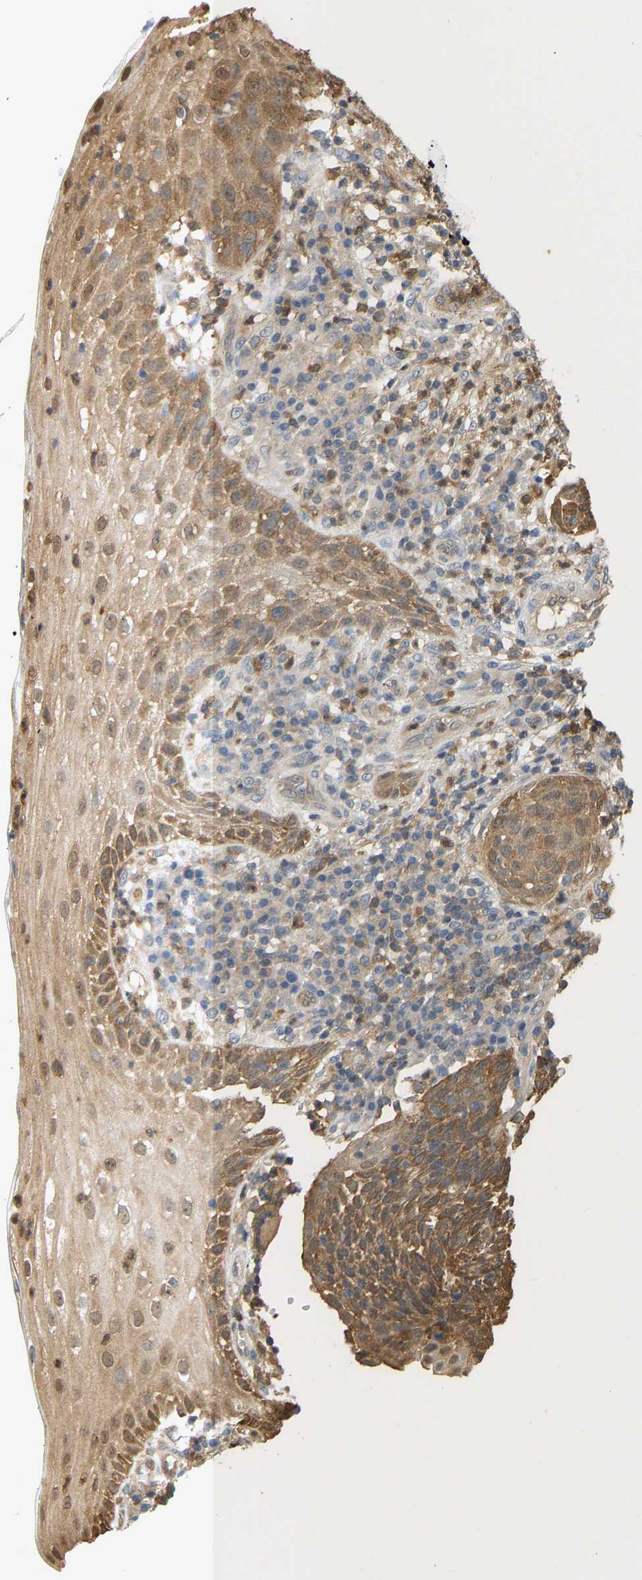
{"staining": {"intensity": "moderate", "quantity": ">75%", "location": "cytoplasmic/membranous"}, "tissue": "cervical cancer", "cell_type": "Tumor cells", "image_type": "cancer", "snomed": [{"axis": "morphology", "description": "Squamous cell carcinoma, NOS"}, {"axis": "topography", "description": "Cervix"}], "caption": "A brown stain labels moderate cytoplasmic/membranous positivity of a protein in cervical cancer tumor cells.", "gene": "ENO1", "patient": {"sex": "female", "age": 34}}